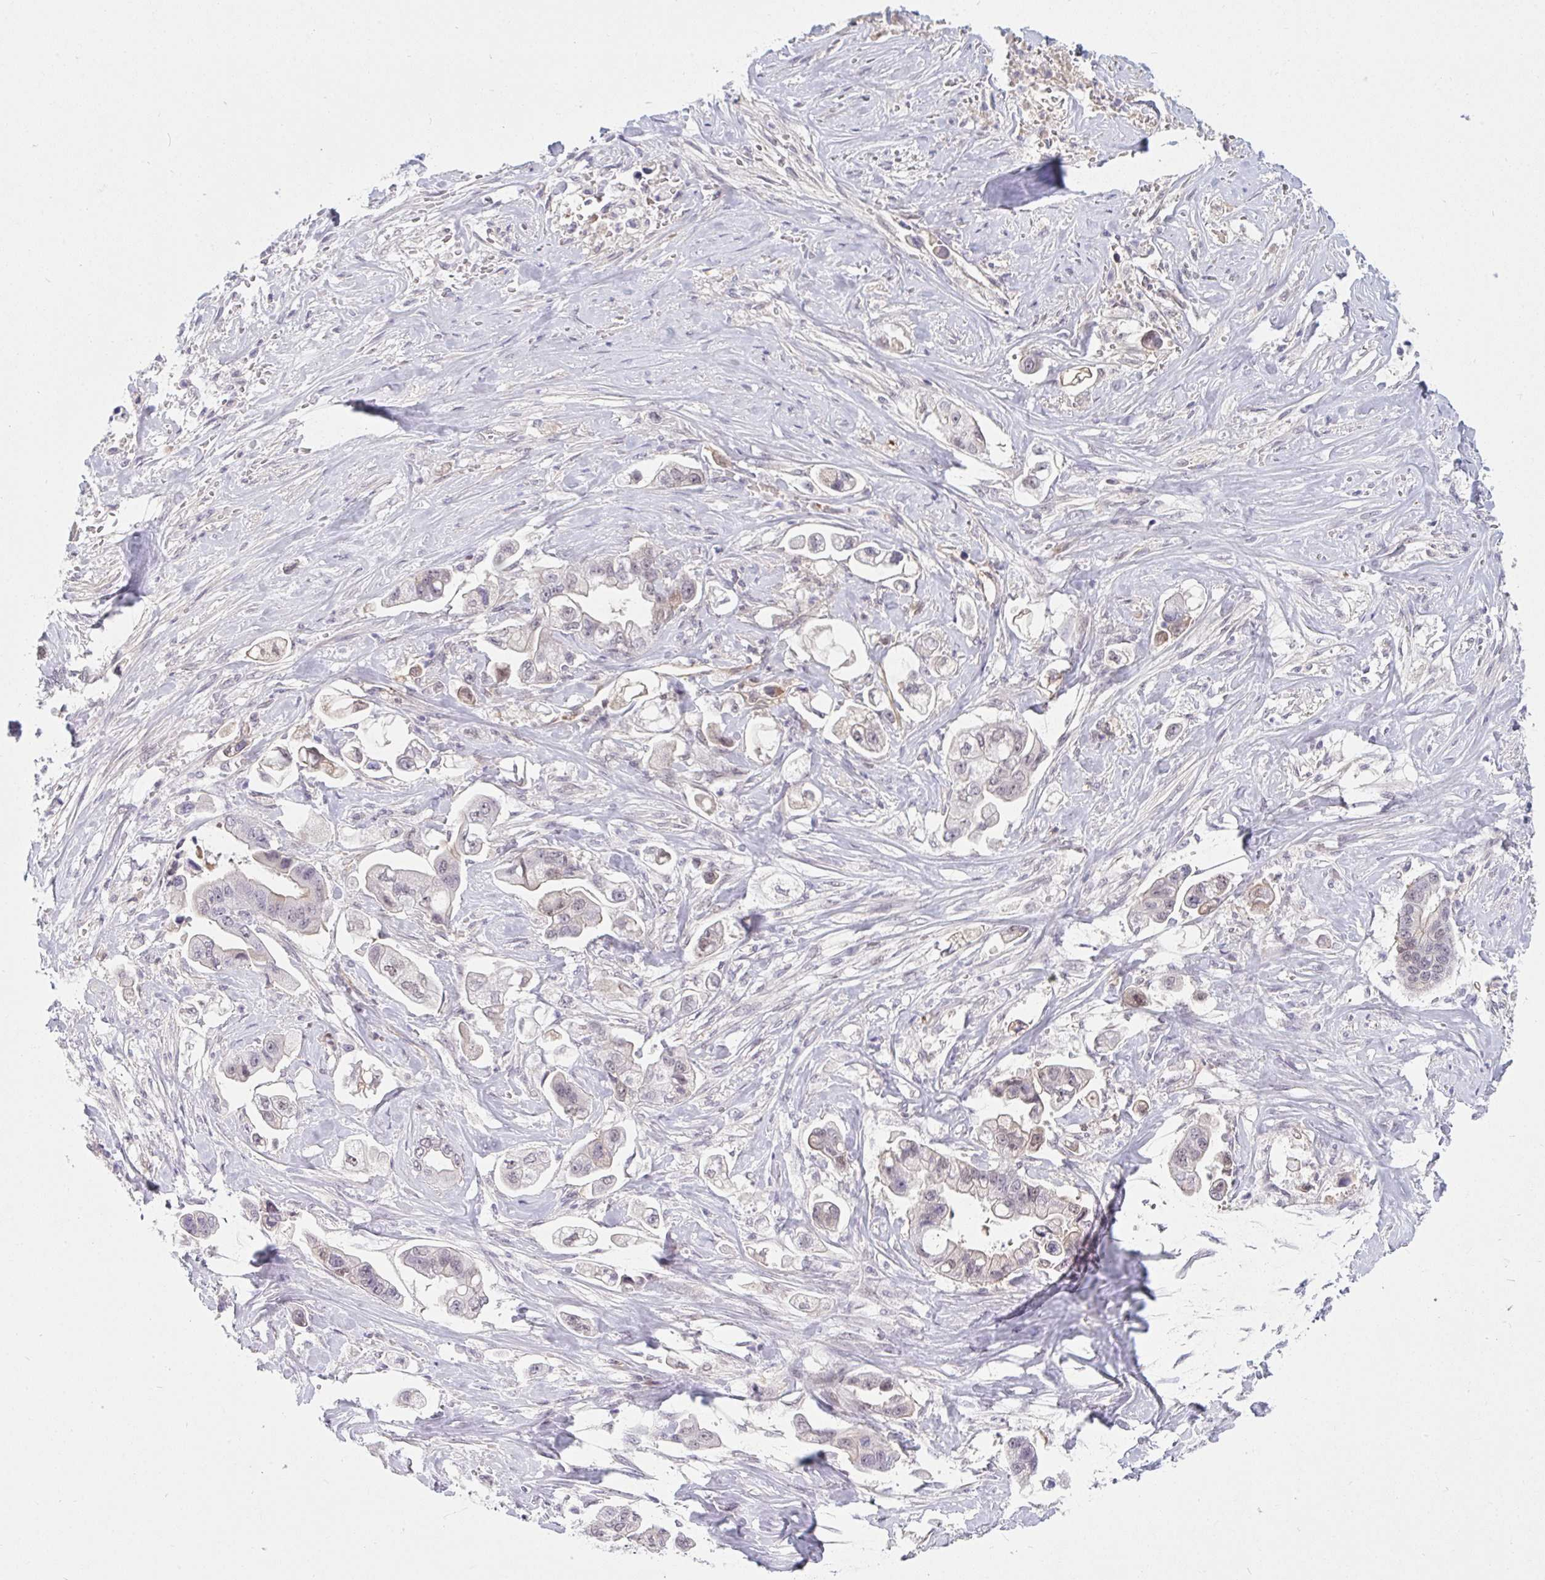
{"staining": {"intensity": "negative", "quantity": "none", "location": "none"}, "tissue": "stomach cancer", "cell_type": "Tumor cells", "image_type": "cancer", "snomed": [{"axis": "morphology", "description": "Adenocarcinoma, NOS"}, {"axis": "topography", "description": "Stomach"}], "caption": "A high-resolution micrograph shows immunohistochemistry (IHC) staining of stomach cancer, which demonstrates no significant expression in tumor cells. (DAB immunohistochemistry visualized using brightfield microscopy, high magnification).", "gene": "DSCAML1", "patient": {"sex": "male", "age": 62}}